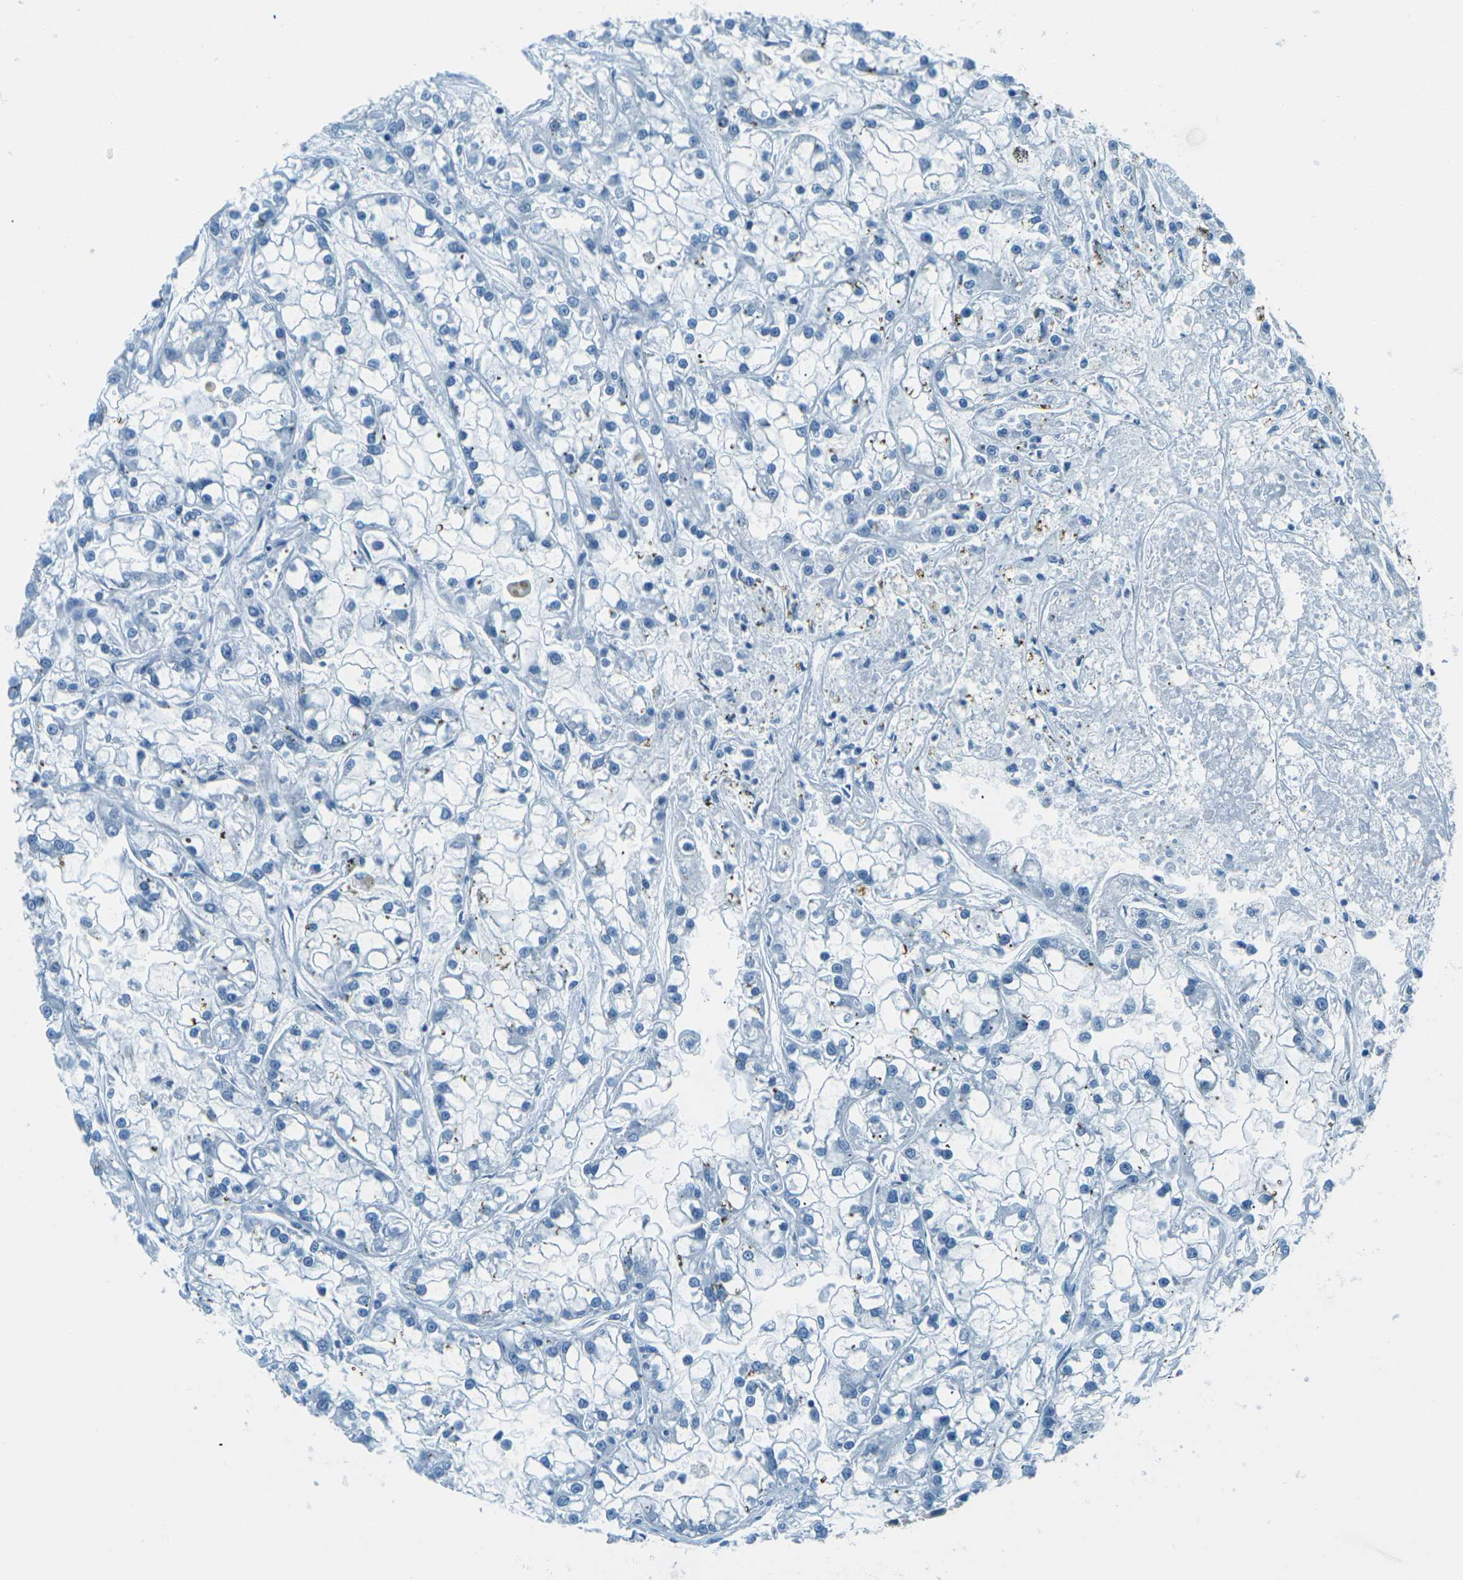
{"staining": {"intensity": "negative", "quantity": "none", "location": "none"}, "tissue": "renal cancer", "cell_type": "Tumor cells", "image_type": "cancer", "snomed": [{"axis": "morphology", "description": "Adenocarcinoma, NOS"}, {"axis": "topography", "description": "Kidney"}], "caption": "An immunohistochemistry (IHC) image of renal adenocarcinoma is shown. There is no staining in tumor cells of renal adenocarcinoma.", "gene": "OCLN", "patient": {"sex": "female", "age": 52}}